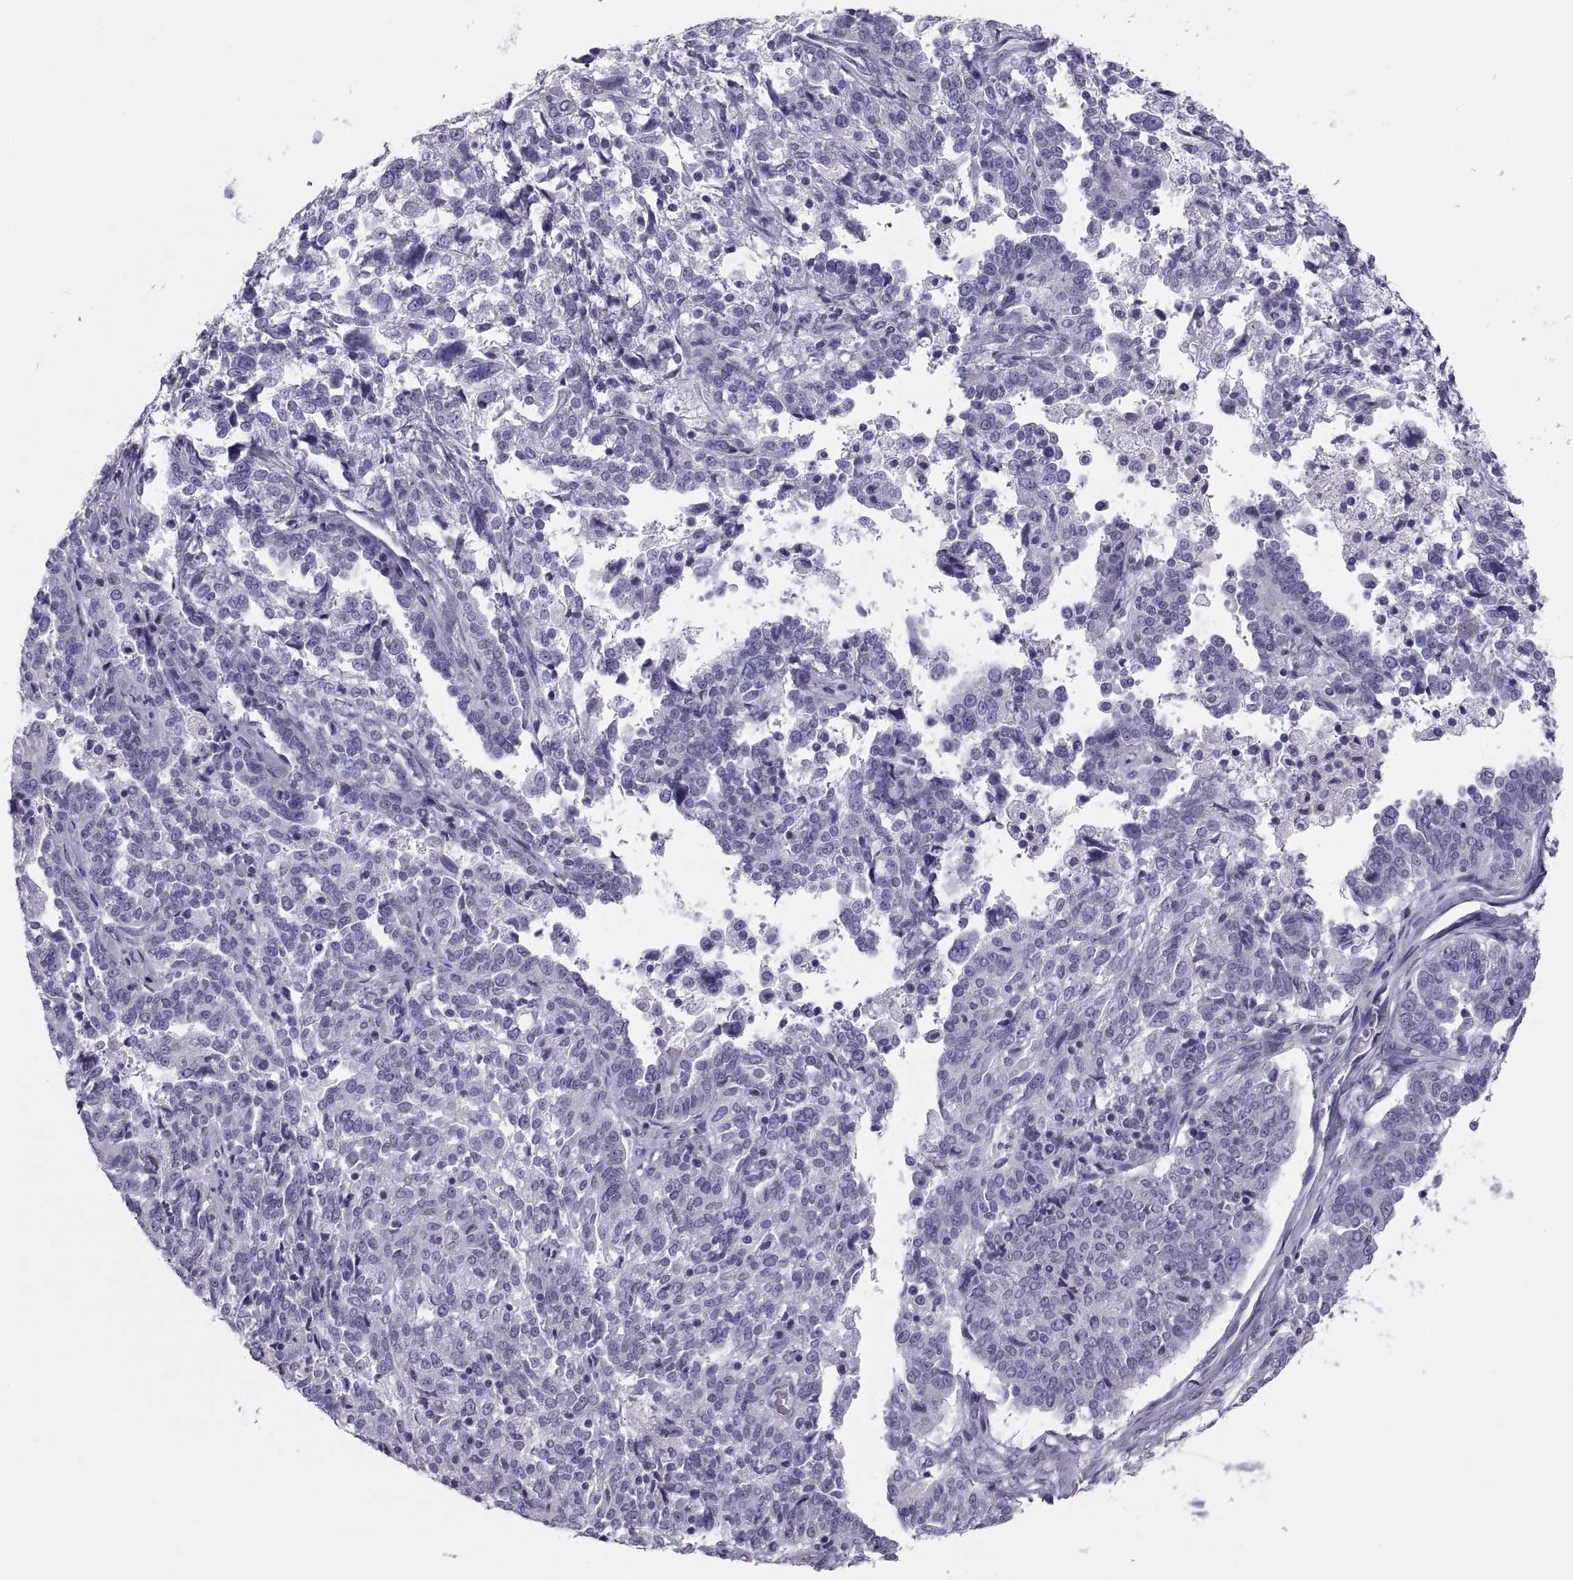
{"staining": {"intensity": "negative", "quantity": "none", "location": "none"}, "tissue": "ovarian cancer", "cell_type": "Tumor cells", "image_type": "cancer", "snomed": [{"axis": "morphology", "description": "Cystadenocarcinoma, serous, NOS"}, {"axis": "topography", "description": "Ovary"}], "caption": "A high-resolution histopathology image shows immunohistochemistry (IHC) staining of ovarian cancer (serous cystadenocarcinoma), which exhibits no significant positivity in tumor cells. (DAB immunohistochemistry visualized using brightfield microscopy, high magnification).", "gene": "PAX2", "patient": {"sex": "female", "age": 67}}